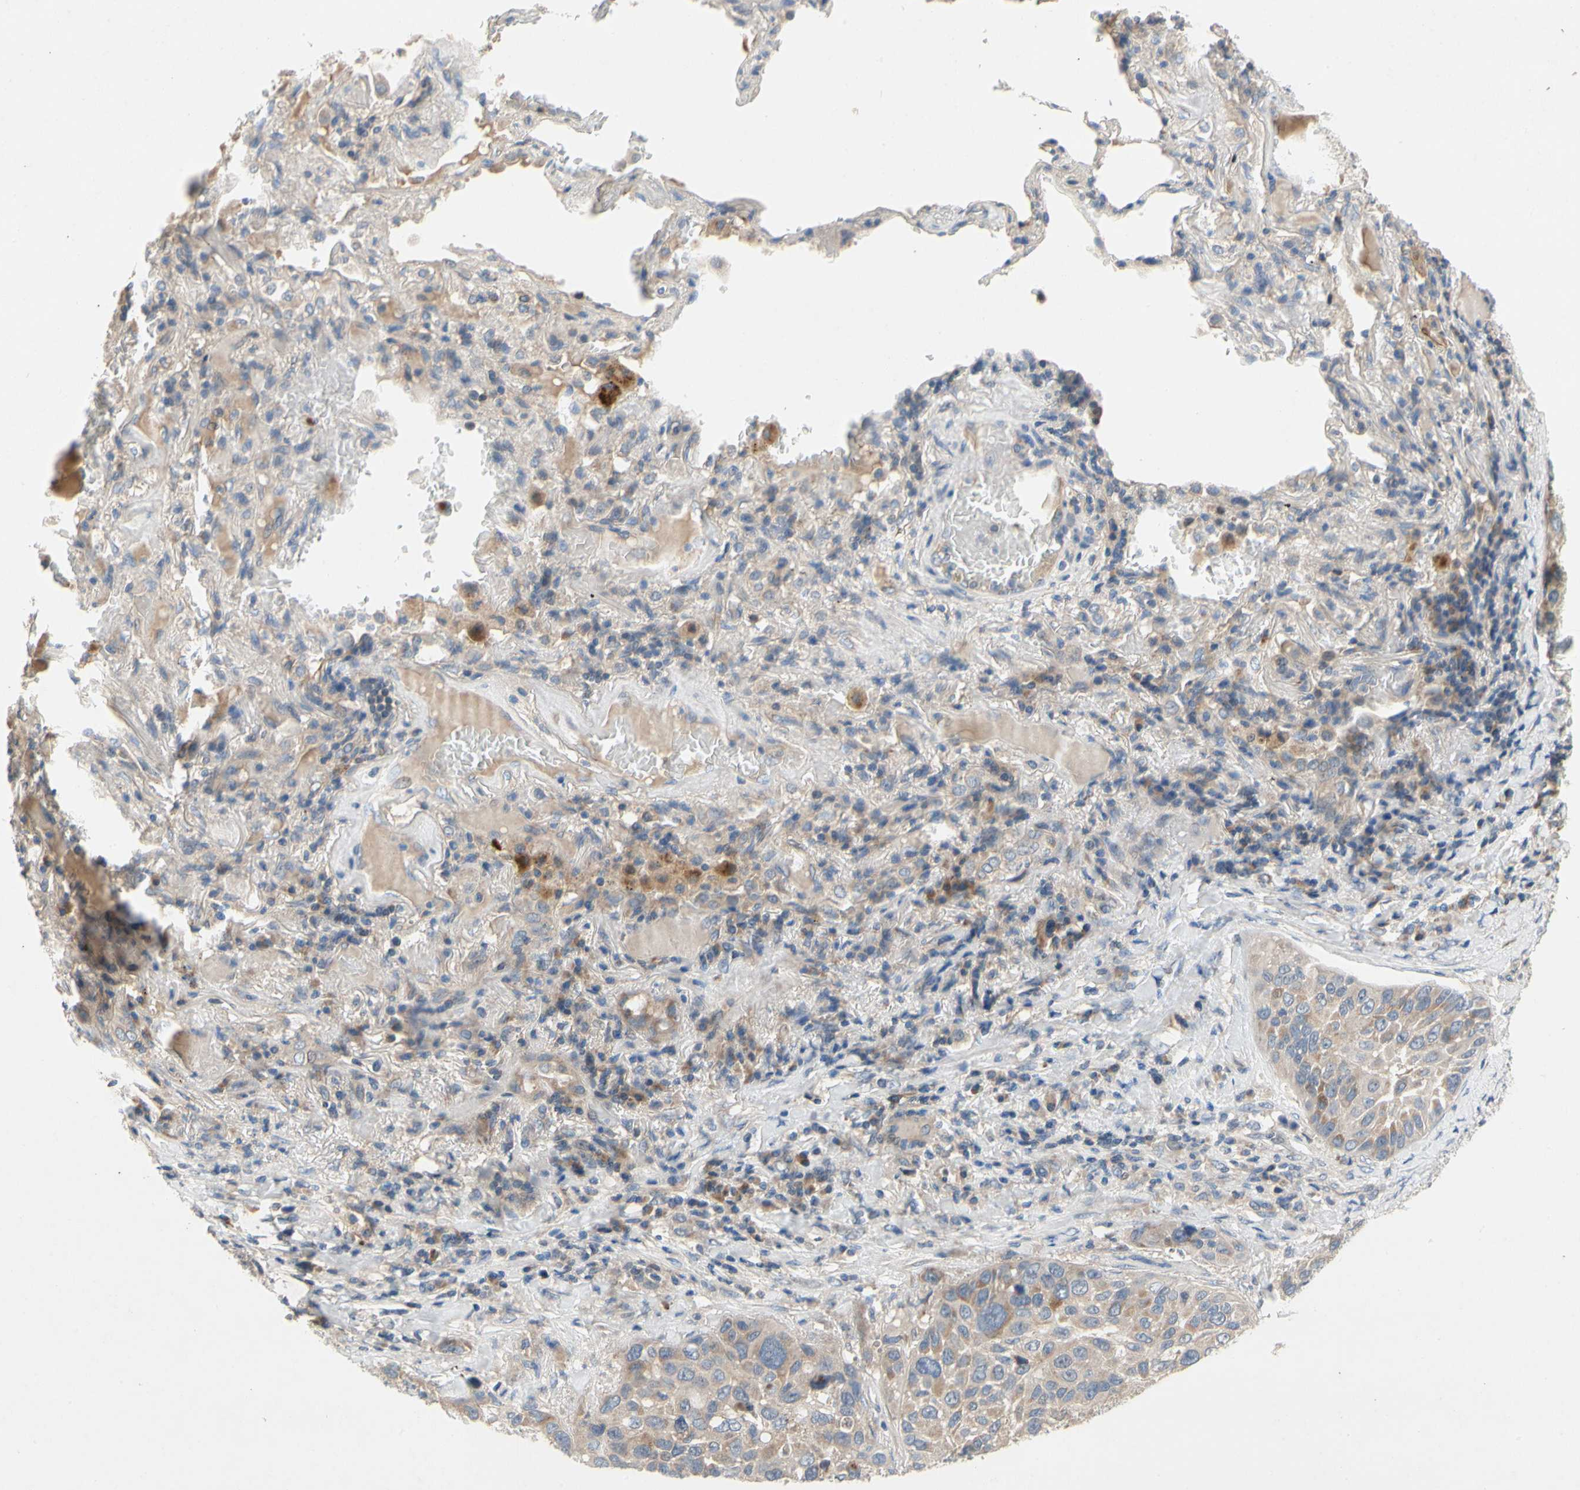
{"staining": {"intensity": "moderate", "quantity": ">75%", "location": "cytoplasmic/membranous"}, "tissue": "lung cancer", "cell_type": "Tumor cells", "image_type": "cancer", "snomed": [{"axis": "morphology", "description": "Squamous cell carcinoma, NOS"}, {"axis": "topography", "description": "Lung"}], "caption": "IHC image of human lung cancer (squamous cell carcinoma) stained for a protein (brown), which displays medium levels of moderate cytoplasmic/membranous staining in approximately >75% of tumor cells.", "gene": "KLHDC8B", "patient": {"sex": "male", "age": 57}}